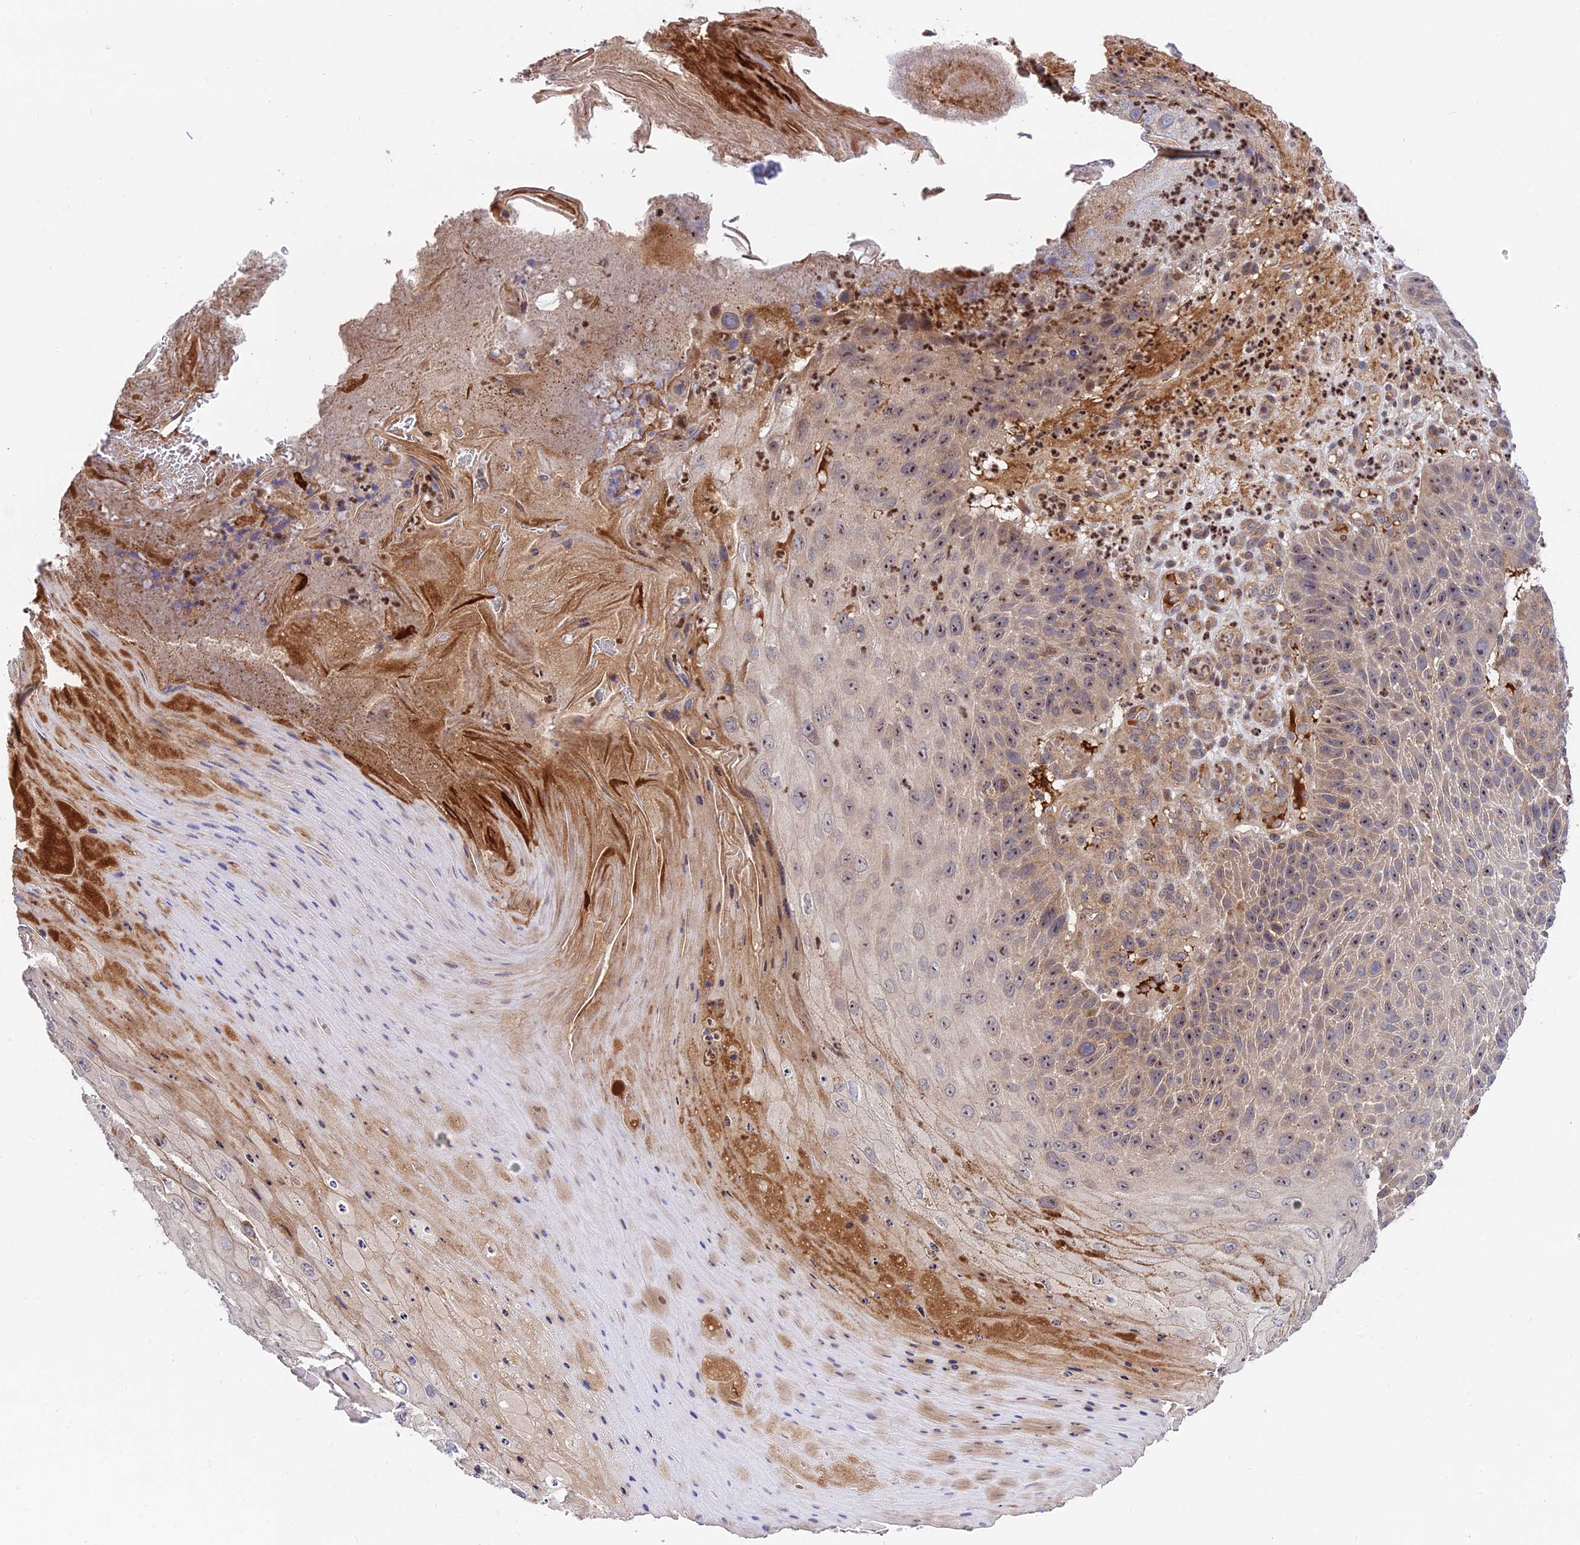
{"staining": {"intensity": "weak", "quantity": "25%-75%", "location": "cytoplasmic/membranous"}, "tissue": "skin cancer", "cell_type": "Tumor cells", "image_type": "cancer", "snomed": [{"axis": "morphology", "description": "Squamous cell carcinoma, NOS"}, {"axis": "topography", "description": "Skin"}], "caption": "Immunohistochemistry image of neoplastic tissue: human squamous cell carcinoma (skin) stained using immunohistochemistry displays low levels of weak protein expression localized specifically in the cytoplasmic/membranous of tumor cells, appearing as a cytoplasmic/membranous brown color.", "gene": "SMG6", "patient": {"sex": "female", "age": 88}}